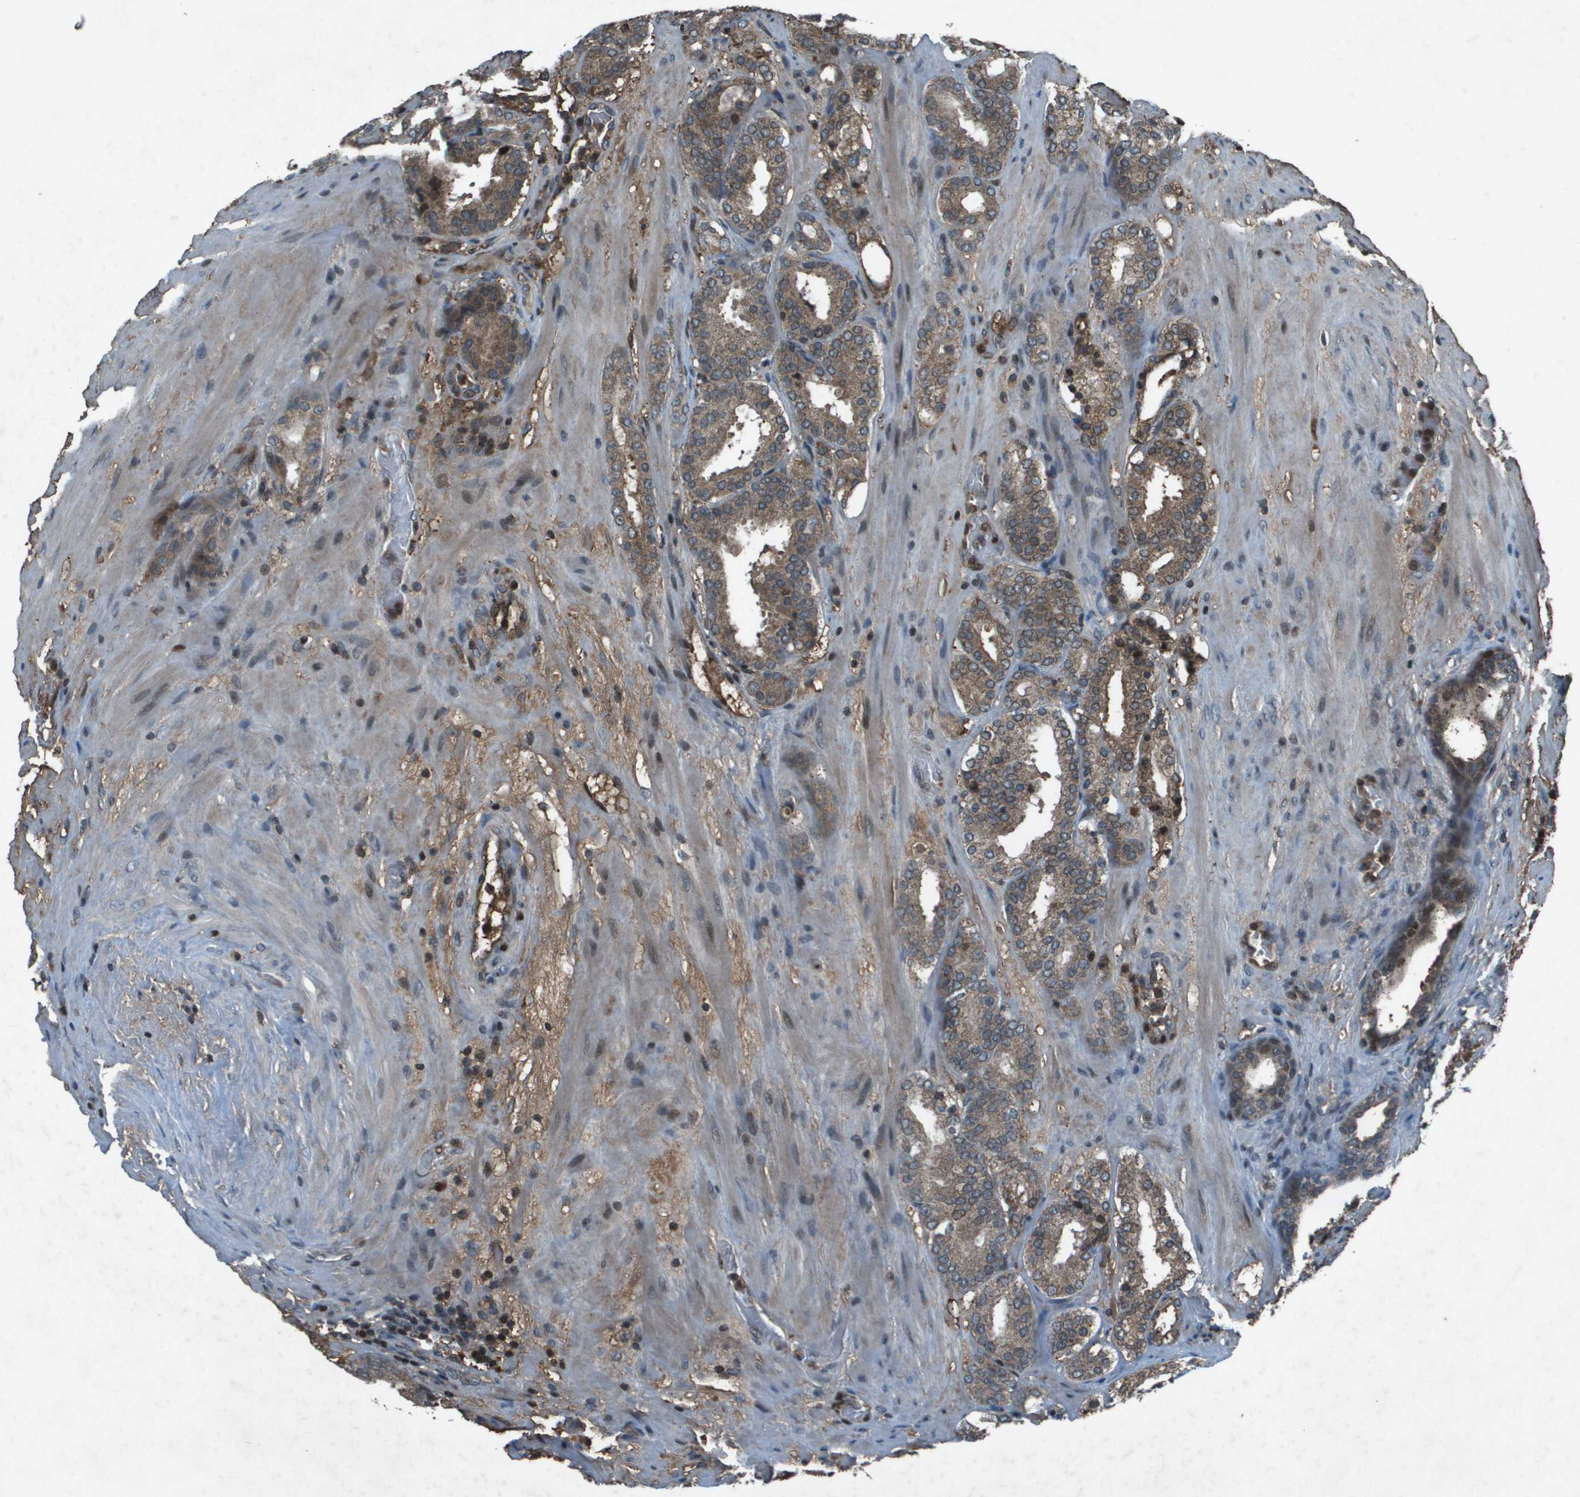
{"staining": {"intensity": "moderate", "quantity": "25%-75%", "location": "cytoplasmic/membranous"}, "tissue": "prostate cancer", "cell_type": "Tumor cells", "image_type": "cancer", "snomed": [{"axis": "morphology", "description": "Adenocarcinoma, Low grade"}, {"axis": "topography", "description": "Prostate"}], "caption": "DAB (3,3'-diaminobenzidine) immunohistochemical staining of adenocarcinoma (low-grade) (prostate) demonstrates moderate cytoplasmic/membranous protein positivity in about 25%-75% of tumor cells.", "gene": "CXCL12", "patient": {"sex": "male", "age": 69}}